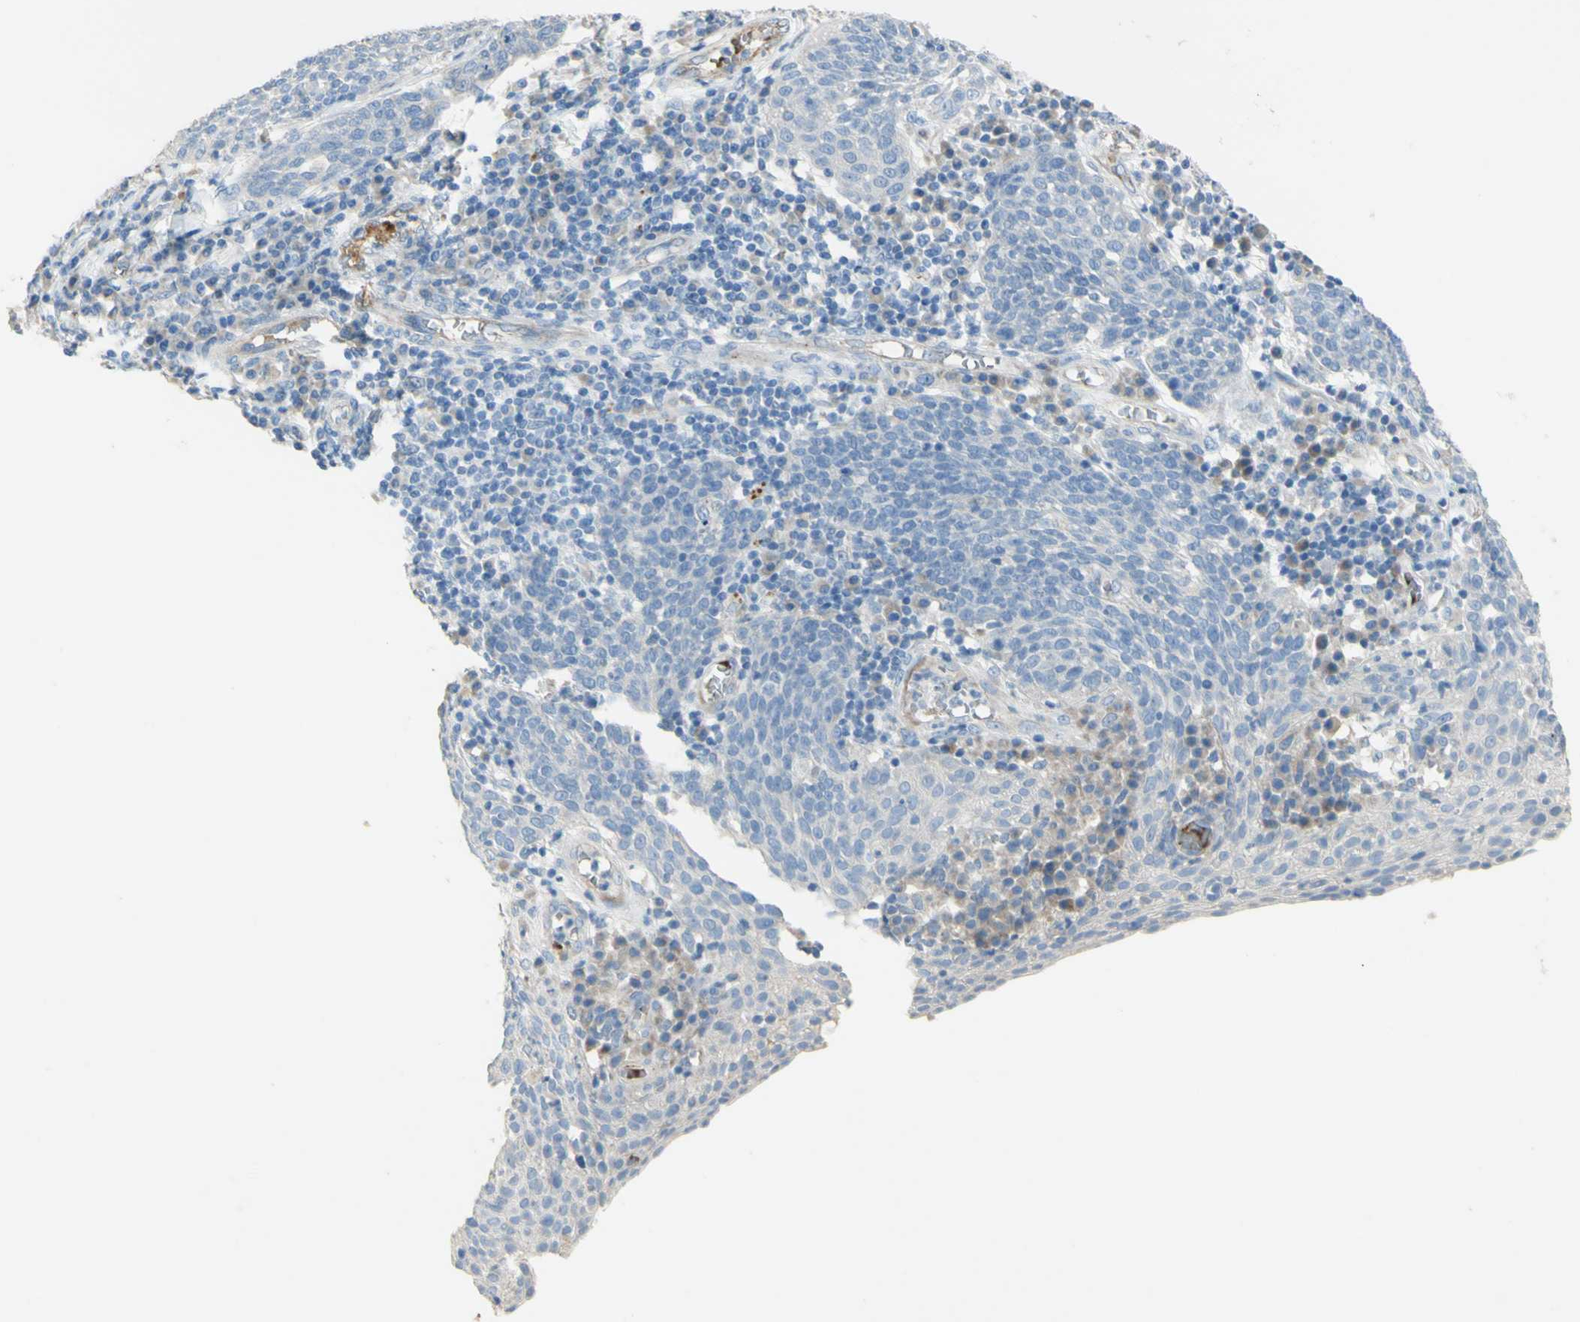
{"staining": {"intensity": "negative", "quantity": "none", "location": "none"}, "tissue": "cervical cancer", "cell_type": "Tumor cells", "image_type": "cancer", "snomed": [{"axis": "morphology", "description": "Squamous cell carcinoma, NOS"}, {"axis": "topography", "description": "Cervix"}], "caption": "Squamous cell carcinoma (cervical) was stained to show a protein in brown. There is no significant expression in tumor cells. (DAB IHC with hematoxylin counter stain).", "gene": "GAN", "patient": {"sex": "female", "age": 34}}